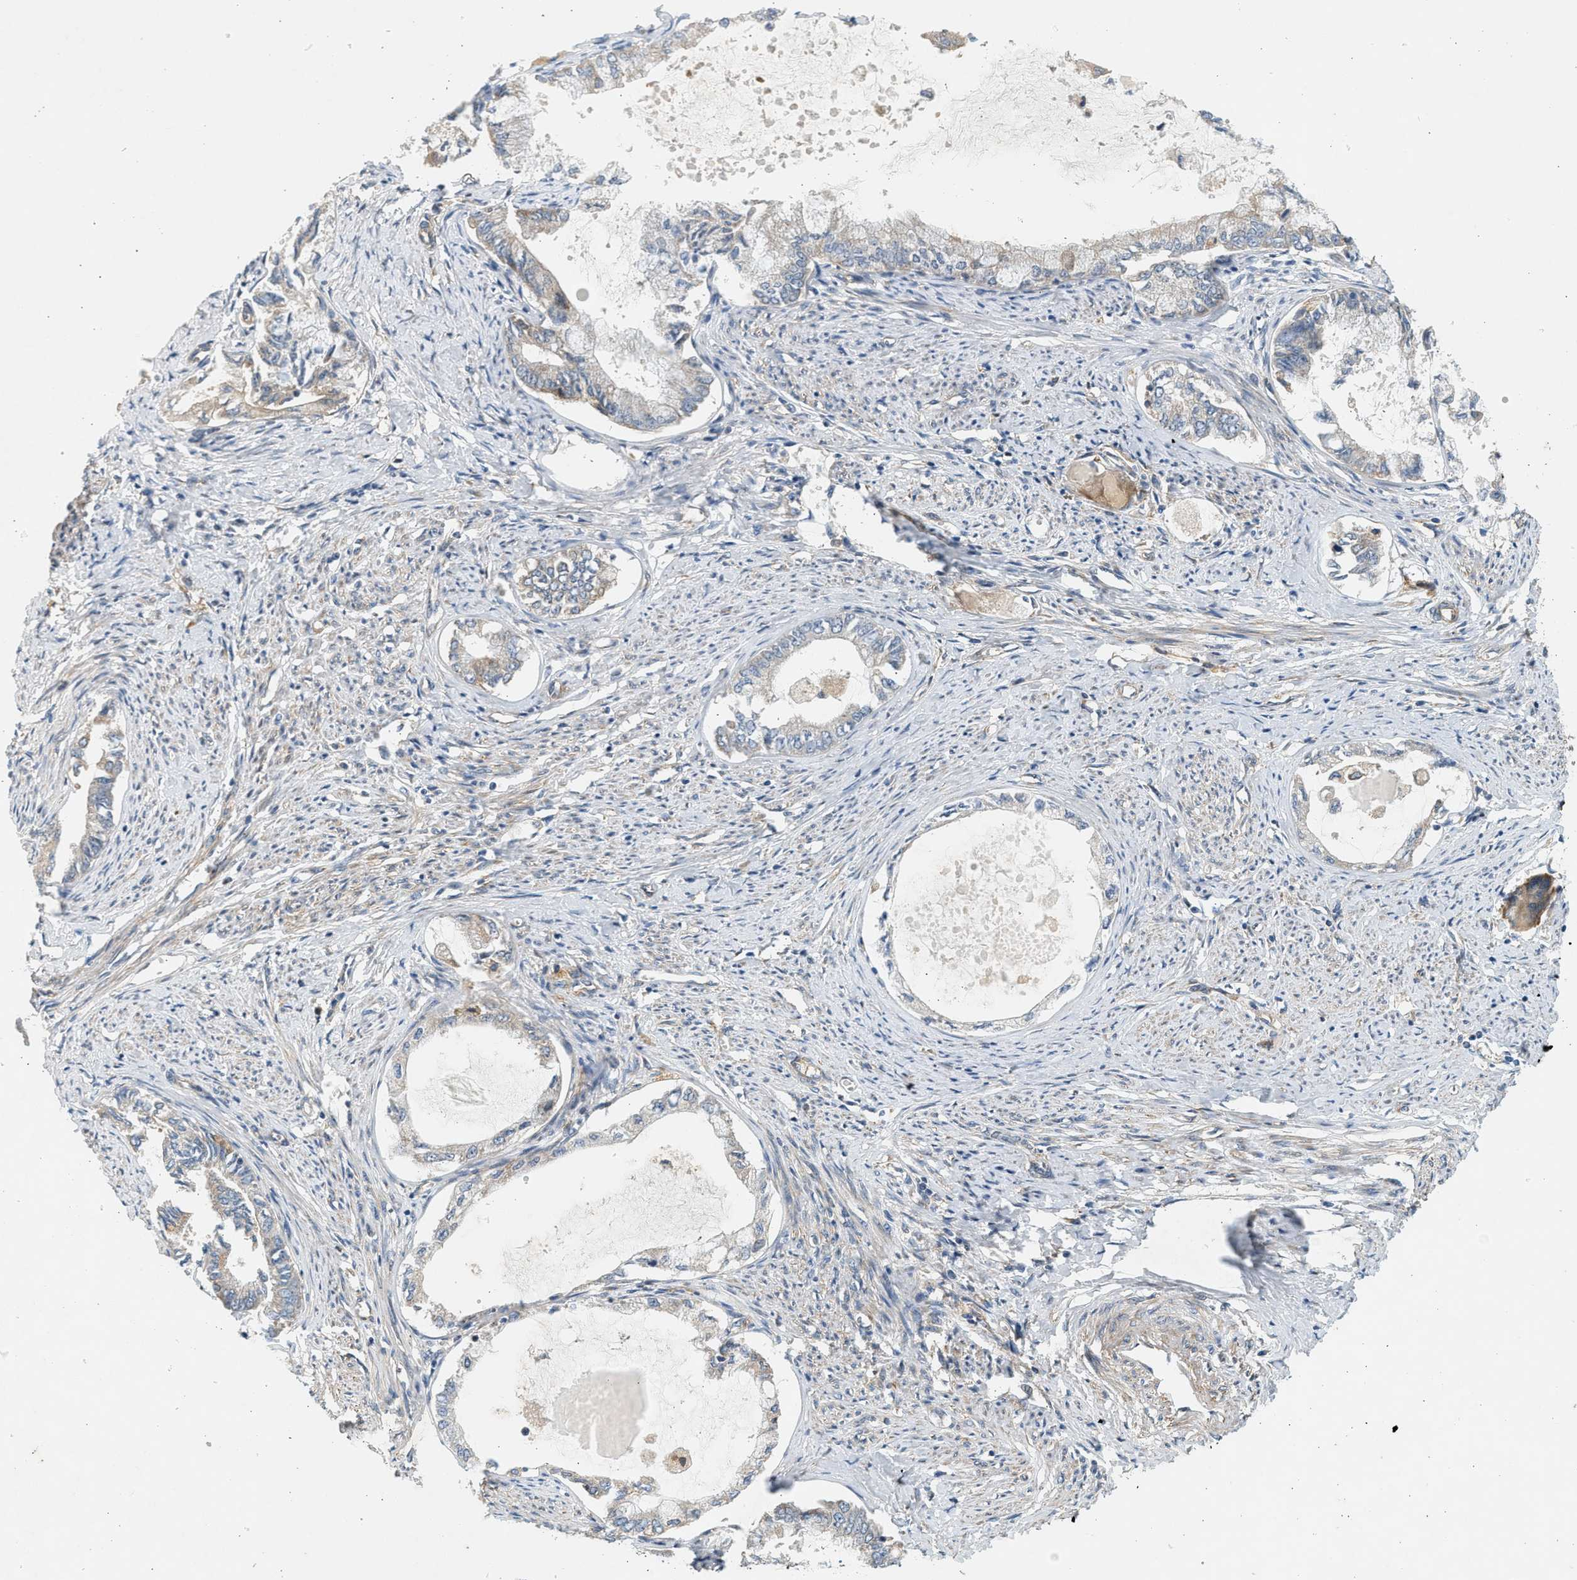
{"staining": {"intensity": "weak", "quantity": "<25%", "location": "cytoplasmic/membranous"}, "tissue": "endometrial cancer", "cell_type": "Tumor cells", "image_type": "cancer", "snomed": [{"axis": "morphology", "description": "Adenocarcinoma, NOS"}, {"axis": "topography", "description": "Endometrium"}], "caption": "Immunohistochemistry histopathology image of human adenocarcinoma (endometrial) stained for a protein (brown), which exhibits no staining in tumor cells.", "gene": "KDELR2", "patient": {"sex": "female", "age": 86}}